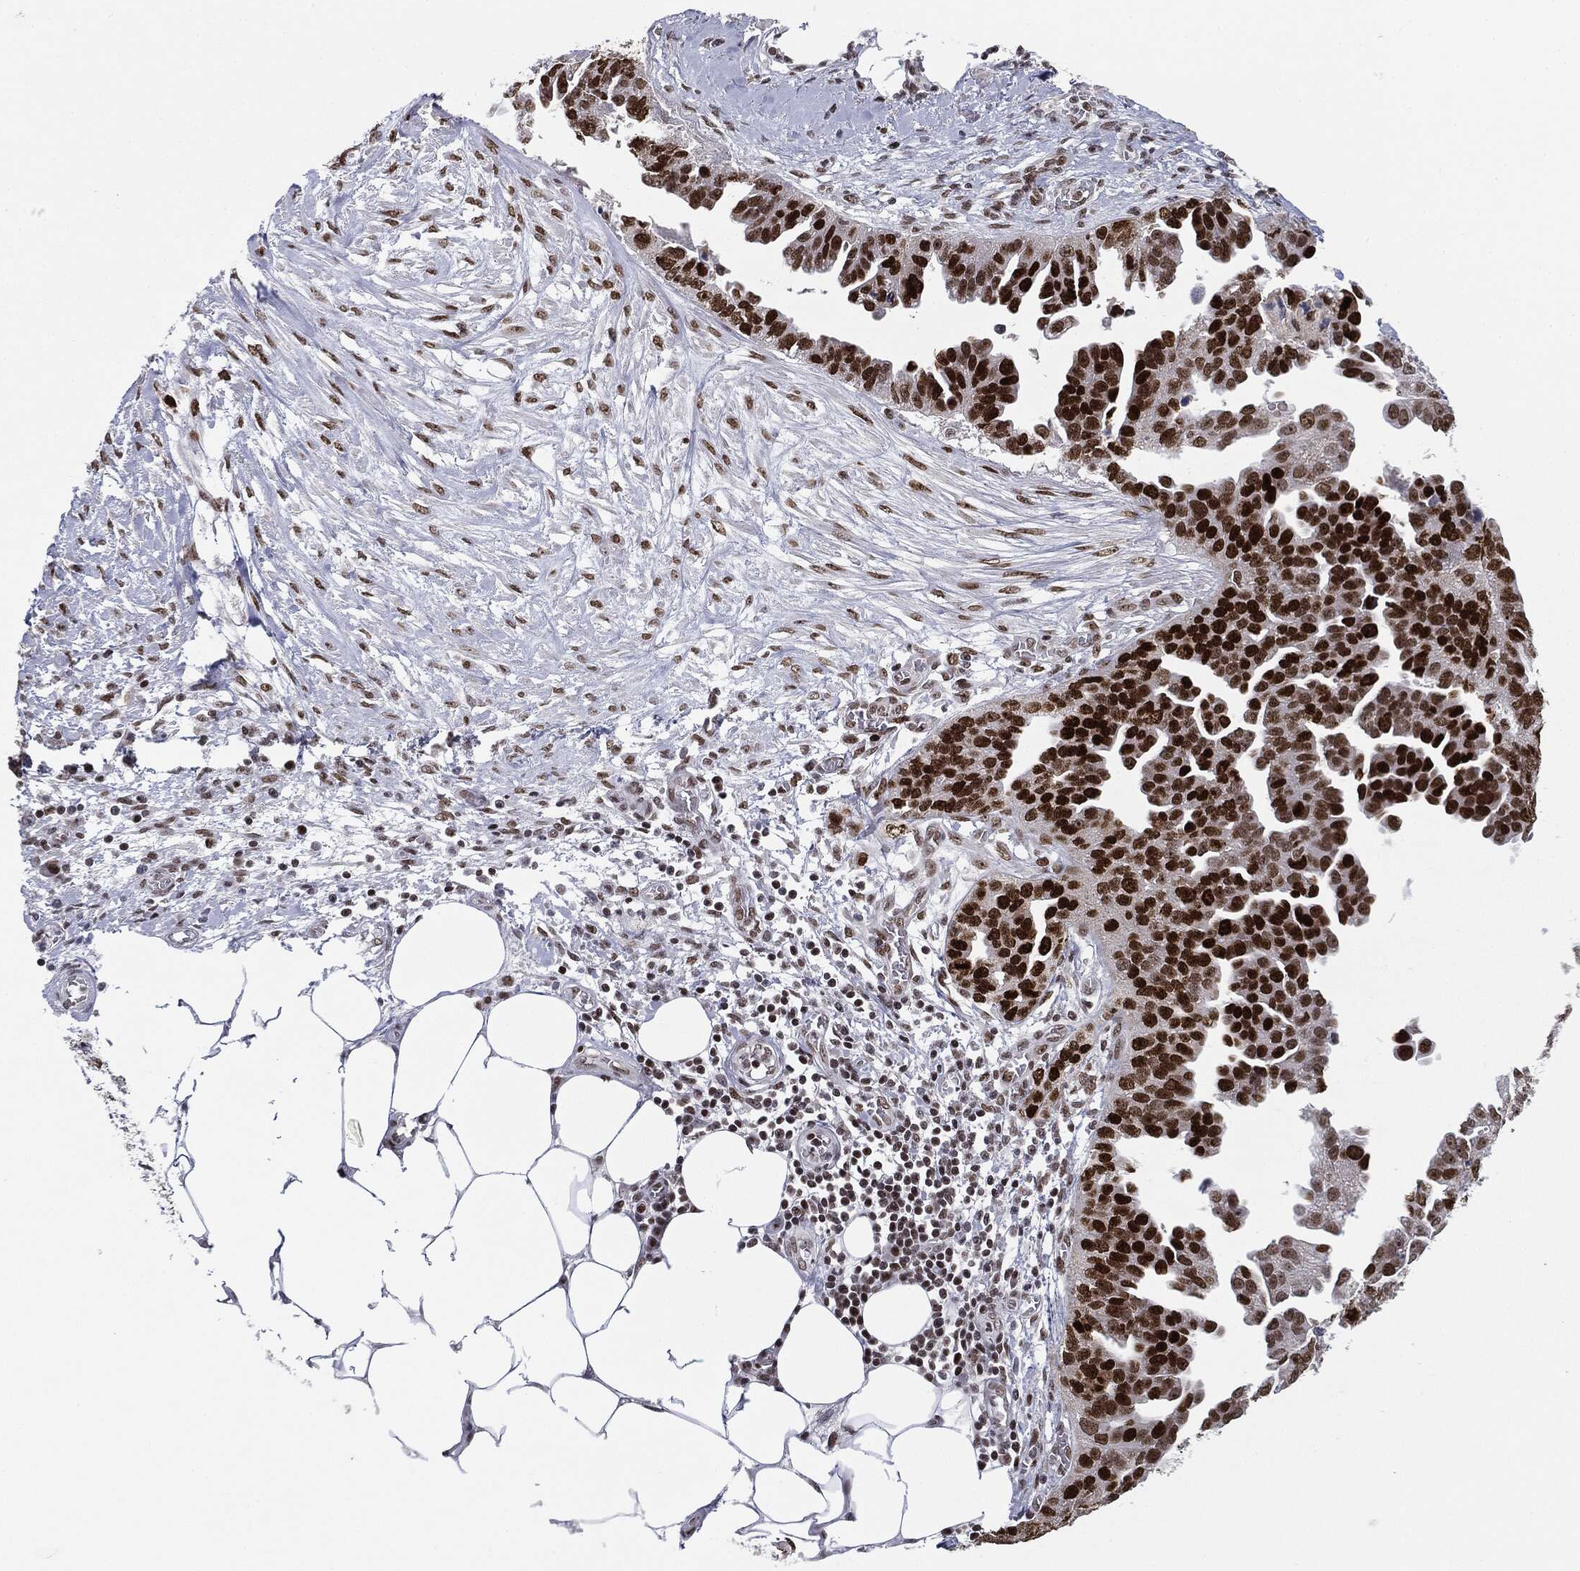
{"staining": {"intensity": "strong", "quantity": ">75%", "location": "nuclear"}, "tissue": "ovarian cancer", "cell_type": "Tumor cells", "image_type": "cancer", "snomed": [{"axis": "morphology", "description": "Cystadenocarcinoma, serous, NOS"}, {"axis": "topography", "description": "Ovary"}], "caption": "Immunohistochemistry (DAB (3,3'-diaminobenzidine)) staining of ovarian serous cystadenocarcinoma reveals strong nuclear protein staining in about >75% of tumor cells.", "gene": "MDC1", "patient": {"sex": "female", "age": 75}}